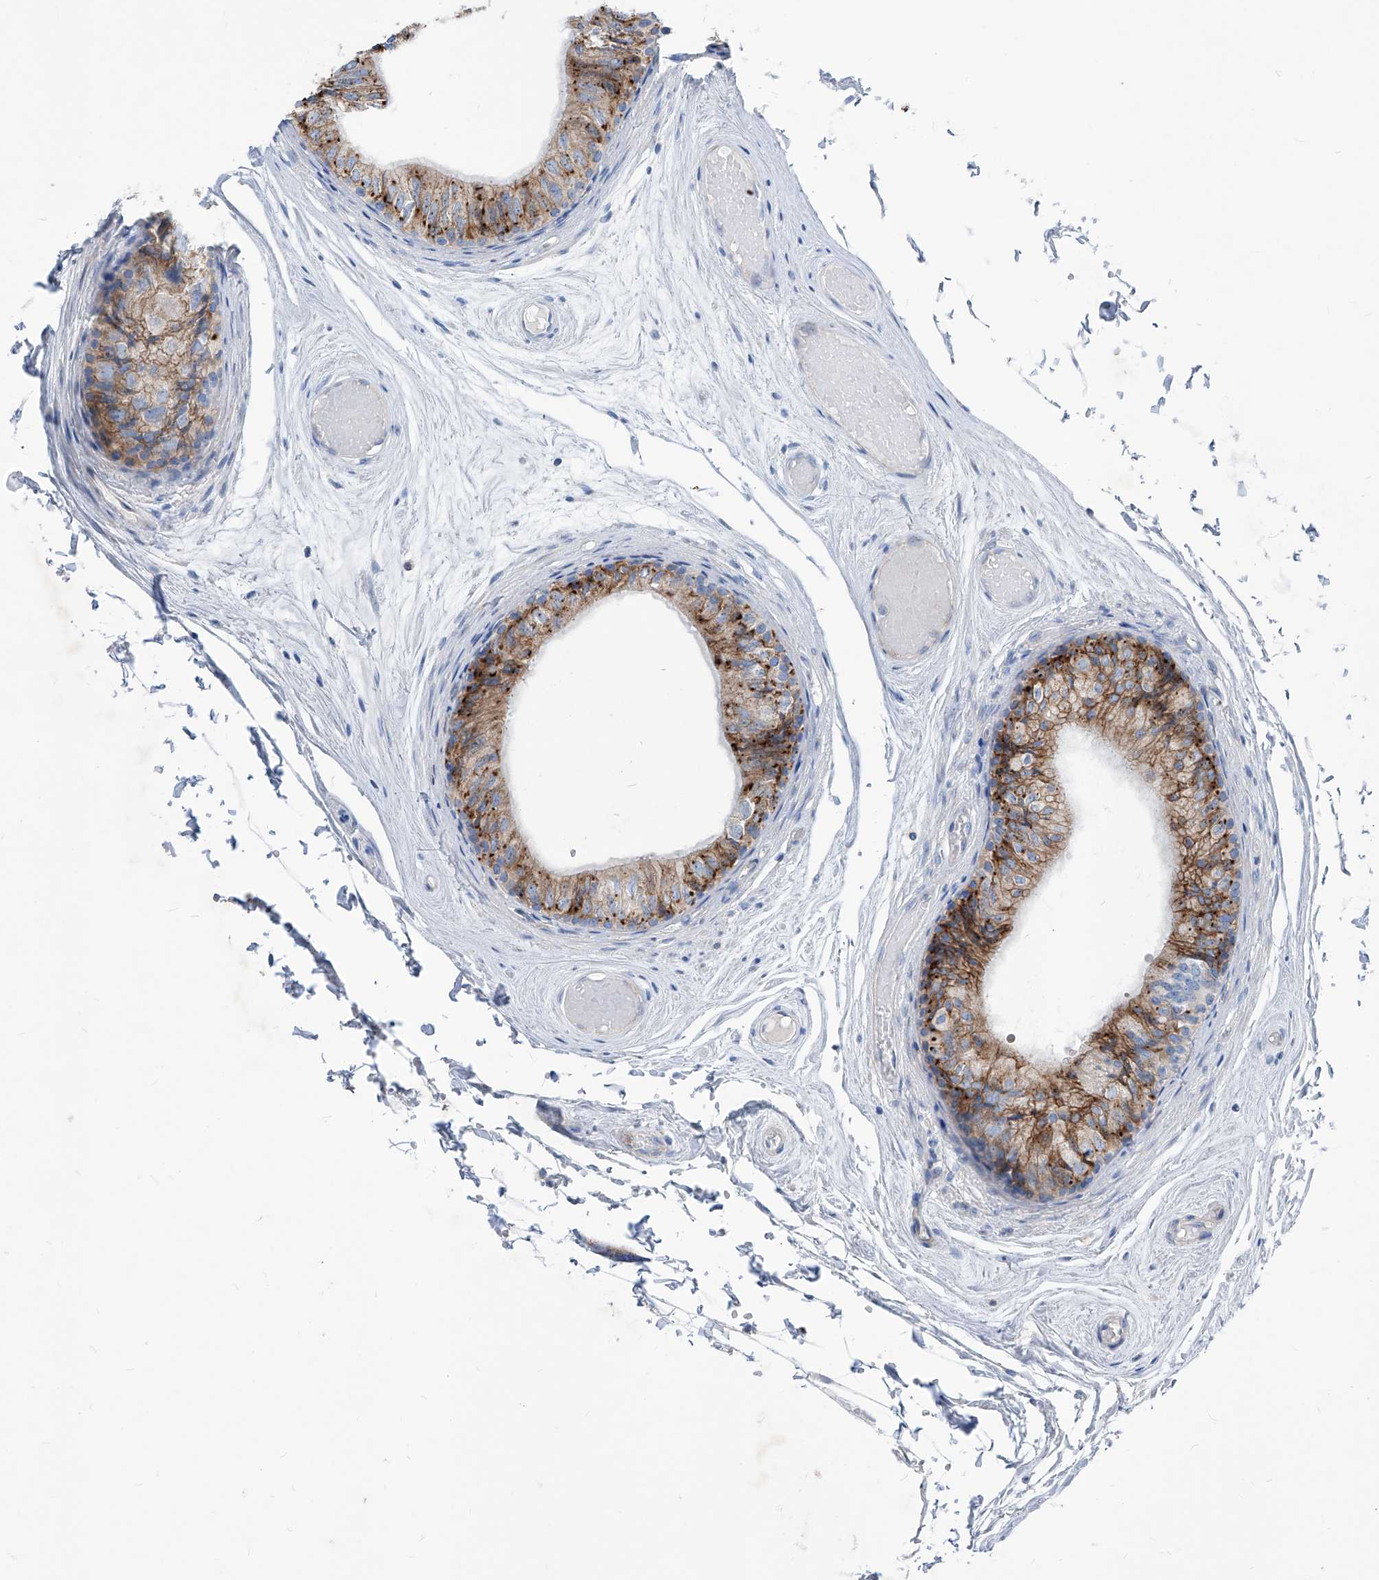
{"staining": {"intensity": "strong", "quantity": ">75%", "location": "cytoplasmic/membranous"}, "tissue": "epididymis", "cell_type": "Glandular cells", "image_type": "normal", "snomed": [{"axis": "morphology", "description": "Normal tissue, NOS"}, {"axis": "topography", "description": "Epididymis"}], "caption": "Protein analysis of unremarkable epididymis exhibits strong cytoplasmic/membranous expression in approximately >75% of glandular cells.", "gene": "AGPS", "patient": {"sex": "male", "age": 79}}